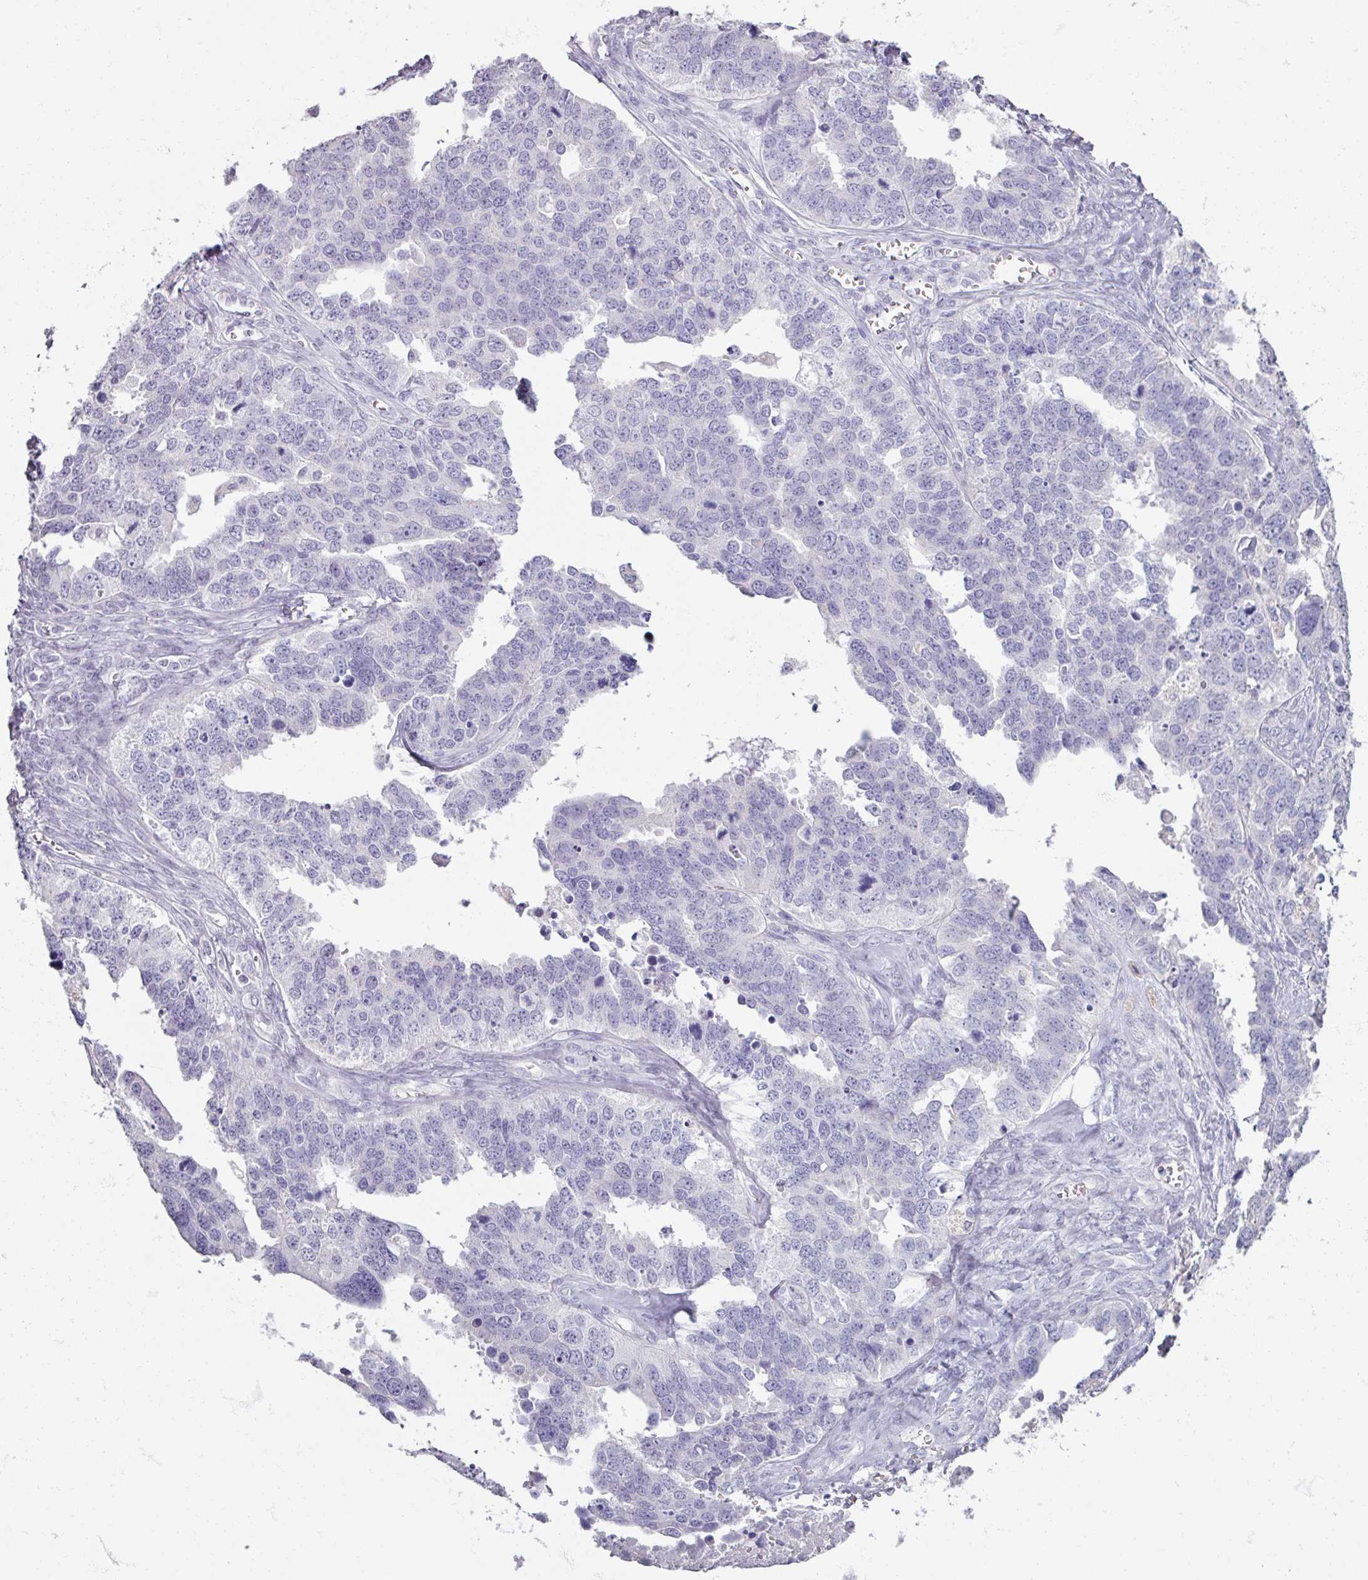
{"staining": {"intensity": "negative", "quantity": "none", "location": "none"}, "tissue": "ovarian cancer", "cell_type": "Tumor cells", "image_type": "cancer", "snomed": [{"axis": "morphology", "description": "Cystadenocarcinoma, serous, NOS"}, {"axis": "topography", "description": "Ovary"}], "caption": "Protein analysis of serous cystadenocarcinoma (ovarian) demonstrates no significant expression in tumor cells.", "gene": "TG", "patient": {"sex": "female", "age": 76}}